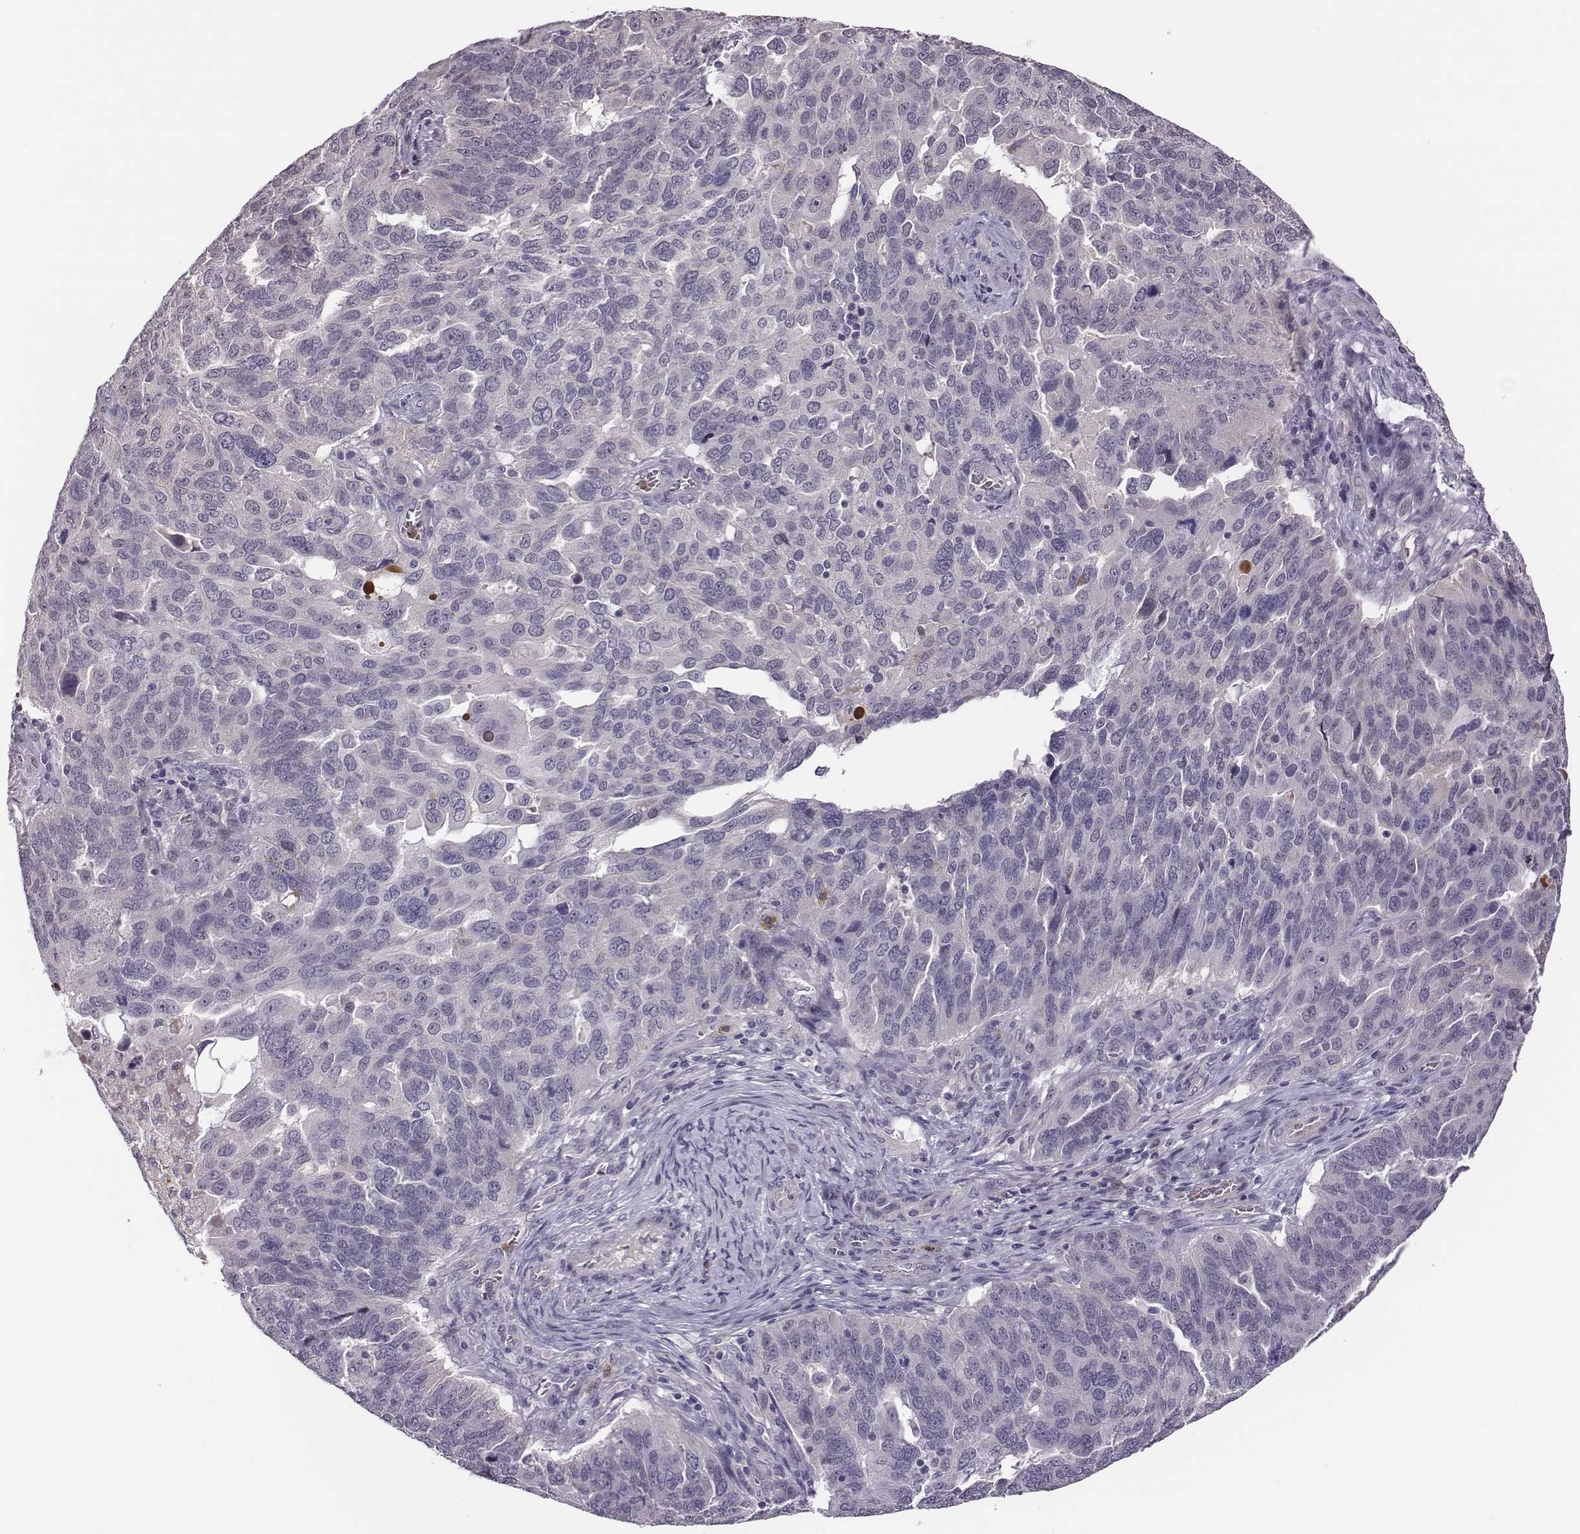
{"staining": {"intensity": "negative", "quantity": "none", "location": "none"}, "tissue": "ovarian cancer", "cell_type": "Tumor cells", "image_type": "cancer", "snomed": [{"axis": "morphology", "description": "Carcinoma, endometroid"}, {"axis": "topography", "description": "Soft tissue"}, {"axis": "topography", "description": "Ovary"}], "caption": "The immunohistochemistry (IHC) histopathology image has no significant staining in tumor cells of ovarian cancer tissue.", "gene": "KMO", "patient": {"sex": "female", "age": 52}}